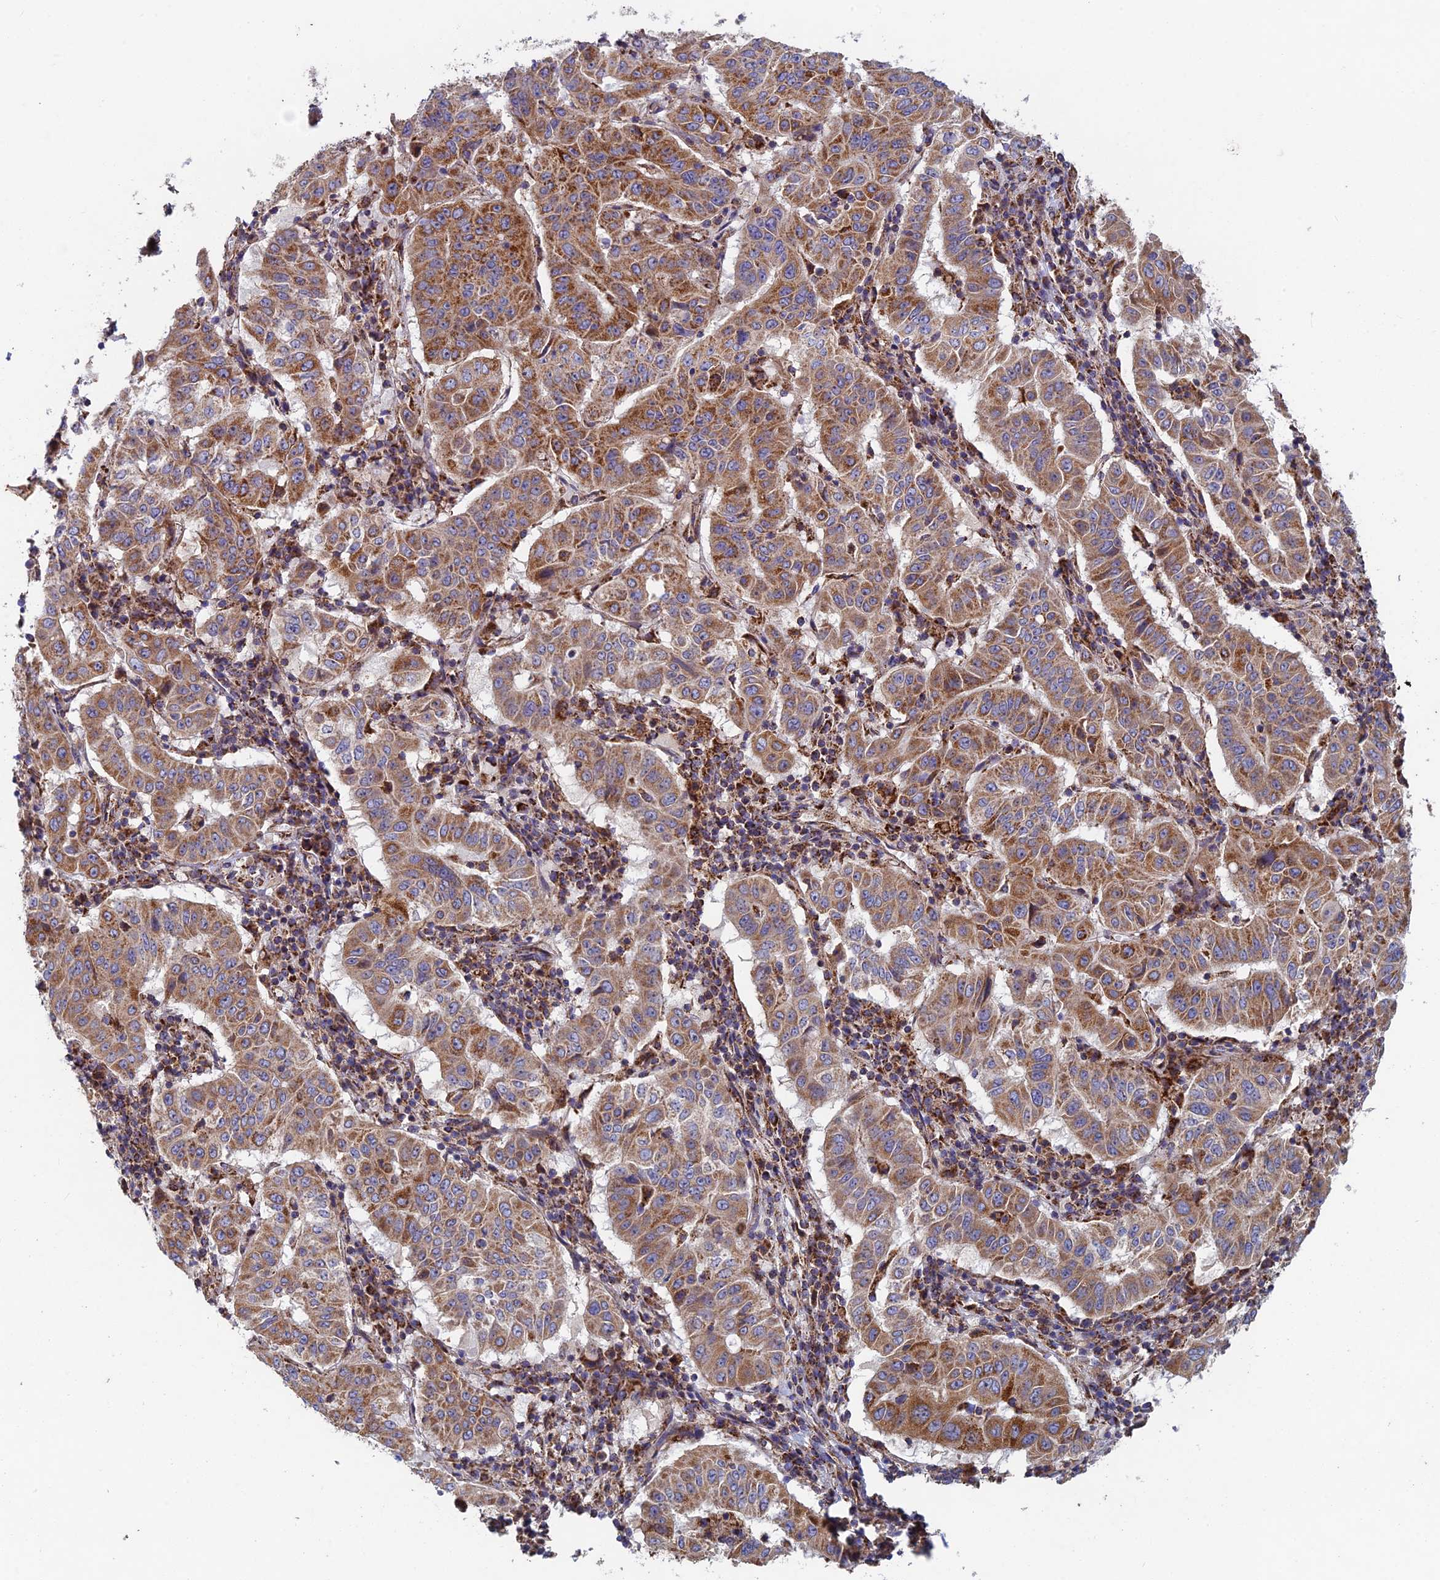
{"staining": {"intensity": "strong", "quantity": ">75%", "location": "cytoplasmic/membranous"}, "tissue": "pancreatic cancer", "cell_type": "Tumor cells", "image_type": "cancer", "snomed": [{"axis": "morphology", "description": "Adenocarcinoma, NOS"}, {"axis": "topography", "description": "Pancreas"}], "caption": "Protein expression analysis of pancreatic cancer shows strong cytoplasmic/membranous staining in approximately >75% of tumor cells. Using DAB (3,3'-diaminobenzidine) (brown) and hematoxylin (blue) stains, captured at high magnification using brightfield microscopy.", "gene": "MRPS9", "patient": {"sex": "male", "age": 63}}